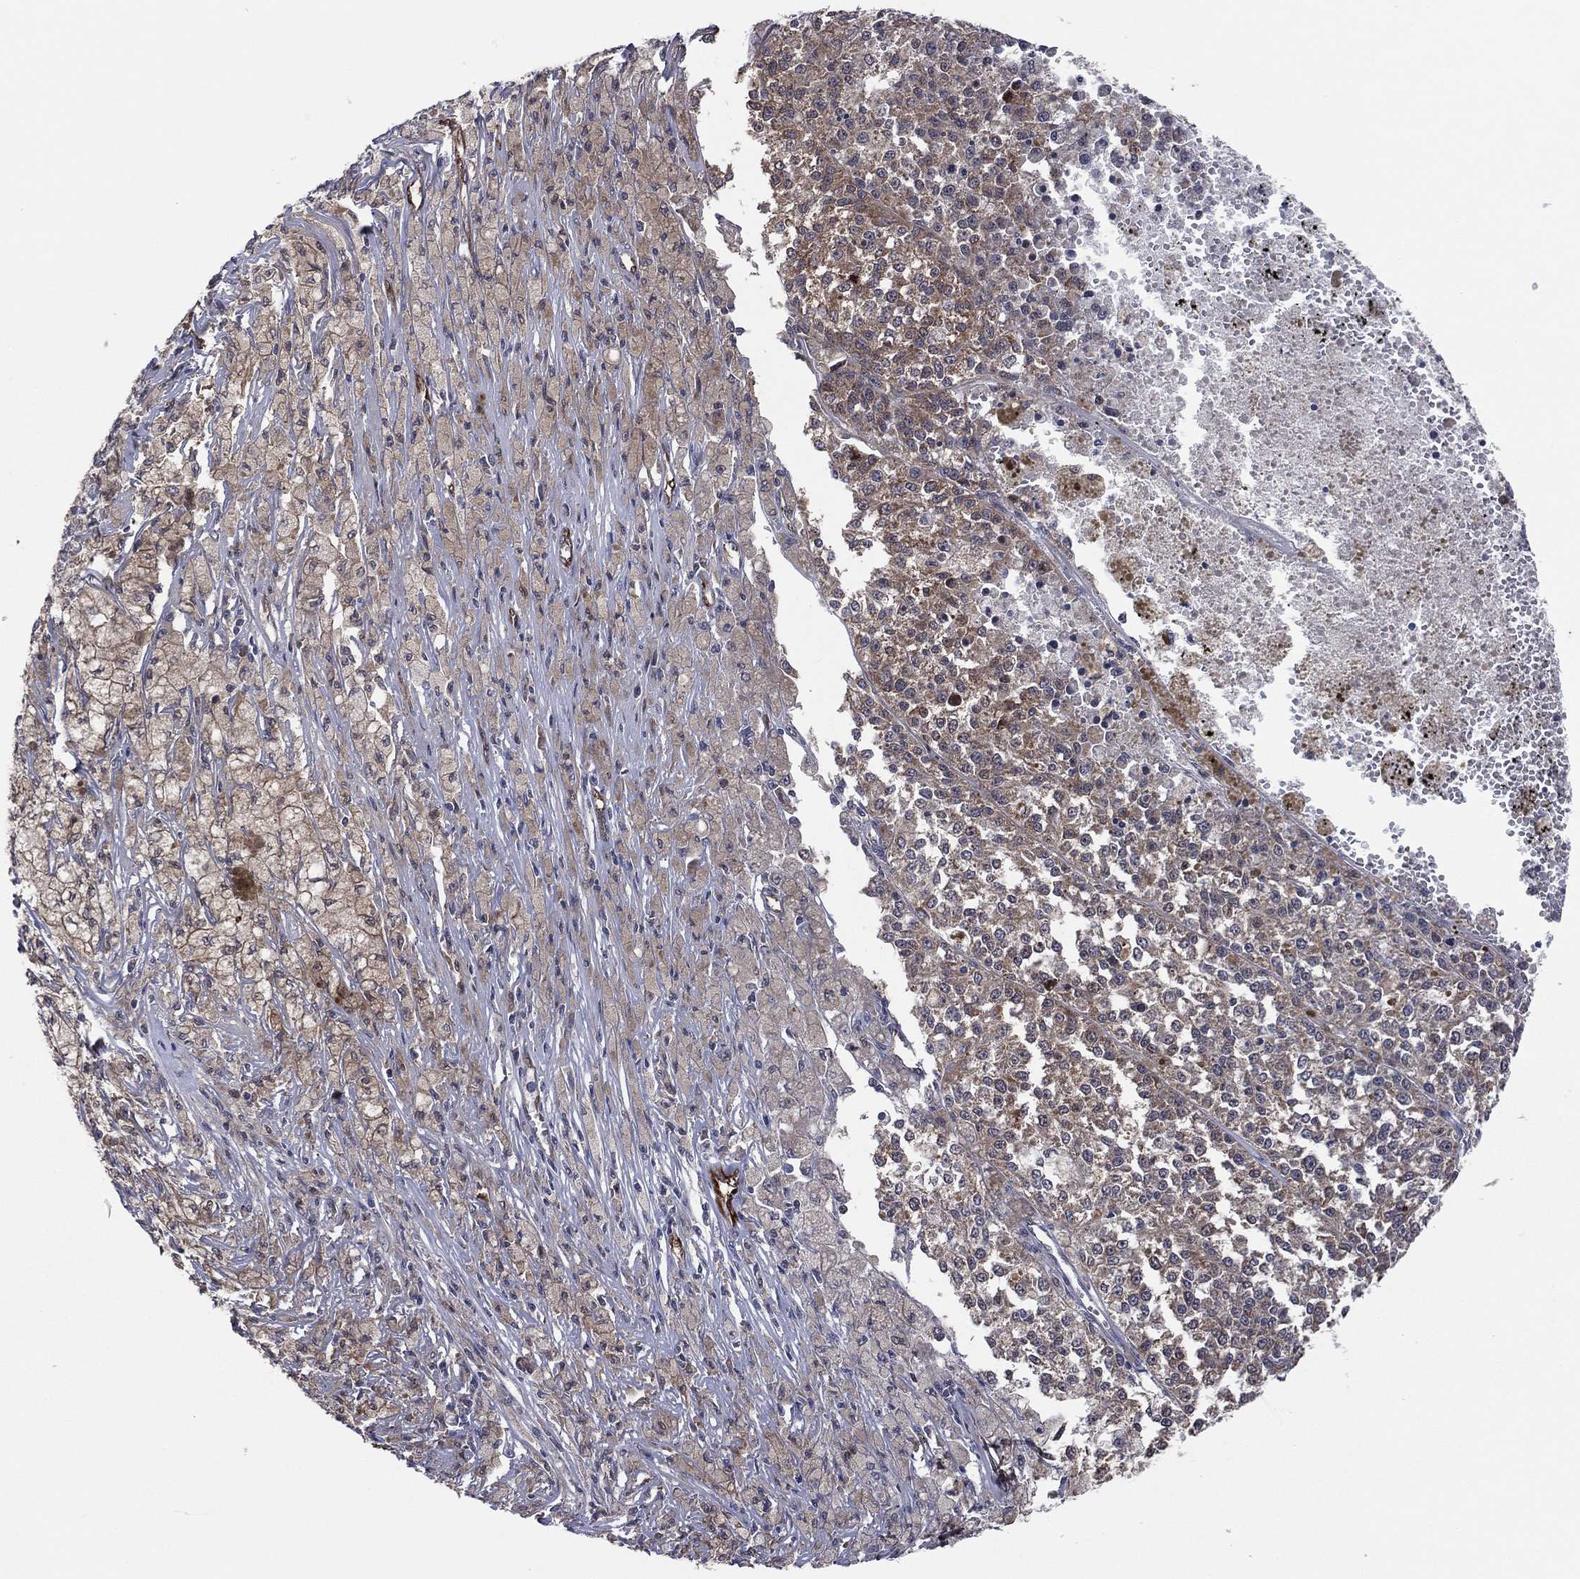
{"staining": {"intensity": "moderate", "quantity": "<25%", "location": "cytoplasmic/membranous"}, "tissue": "melanoma", "cell_type": "Tumor cells", "image_type": "cancer", "snomed": [{"axis": "morphology", "description": "Malignant melanoma, Metastatic site"}, {"axis": "topography", "description": "Lymph node"}], "caption": "An immunohistochemistry (IHC) photomicrograph of tumor tissue is shown. Protein staining in brown highlights moderate cytoplasmic/membranous positivity in melanoma within tumor cells. (IHC, brightfield microscopy, high magnification).", "gene": "SNCG", "patient": {"sex": "female", "age": 64}}